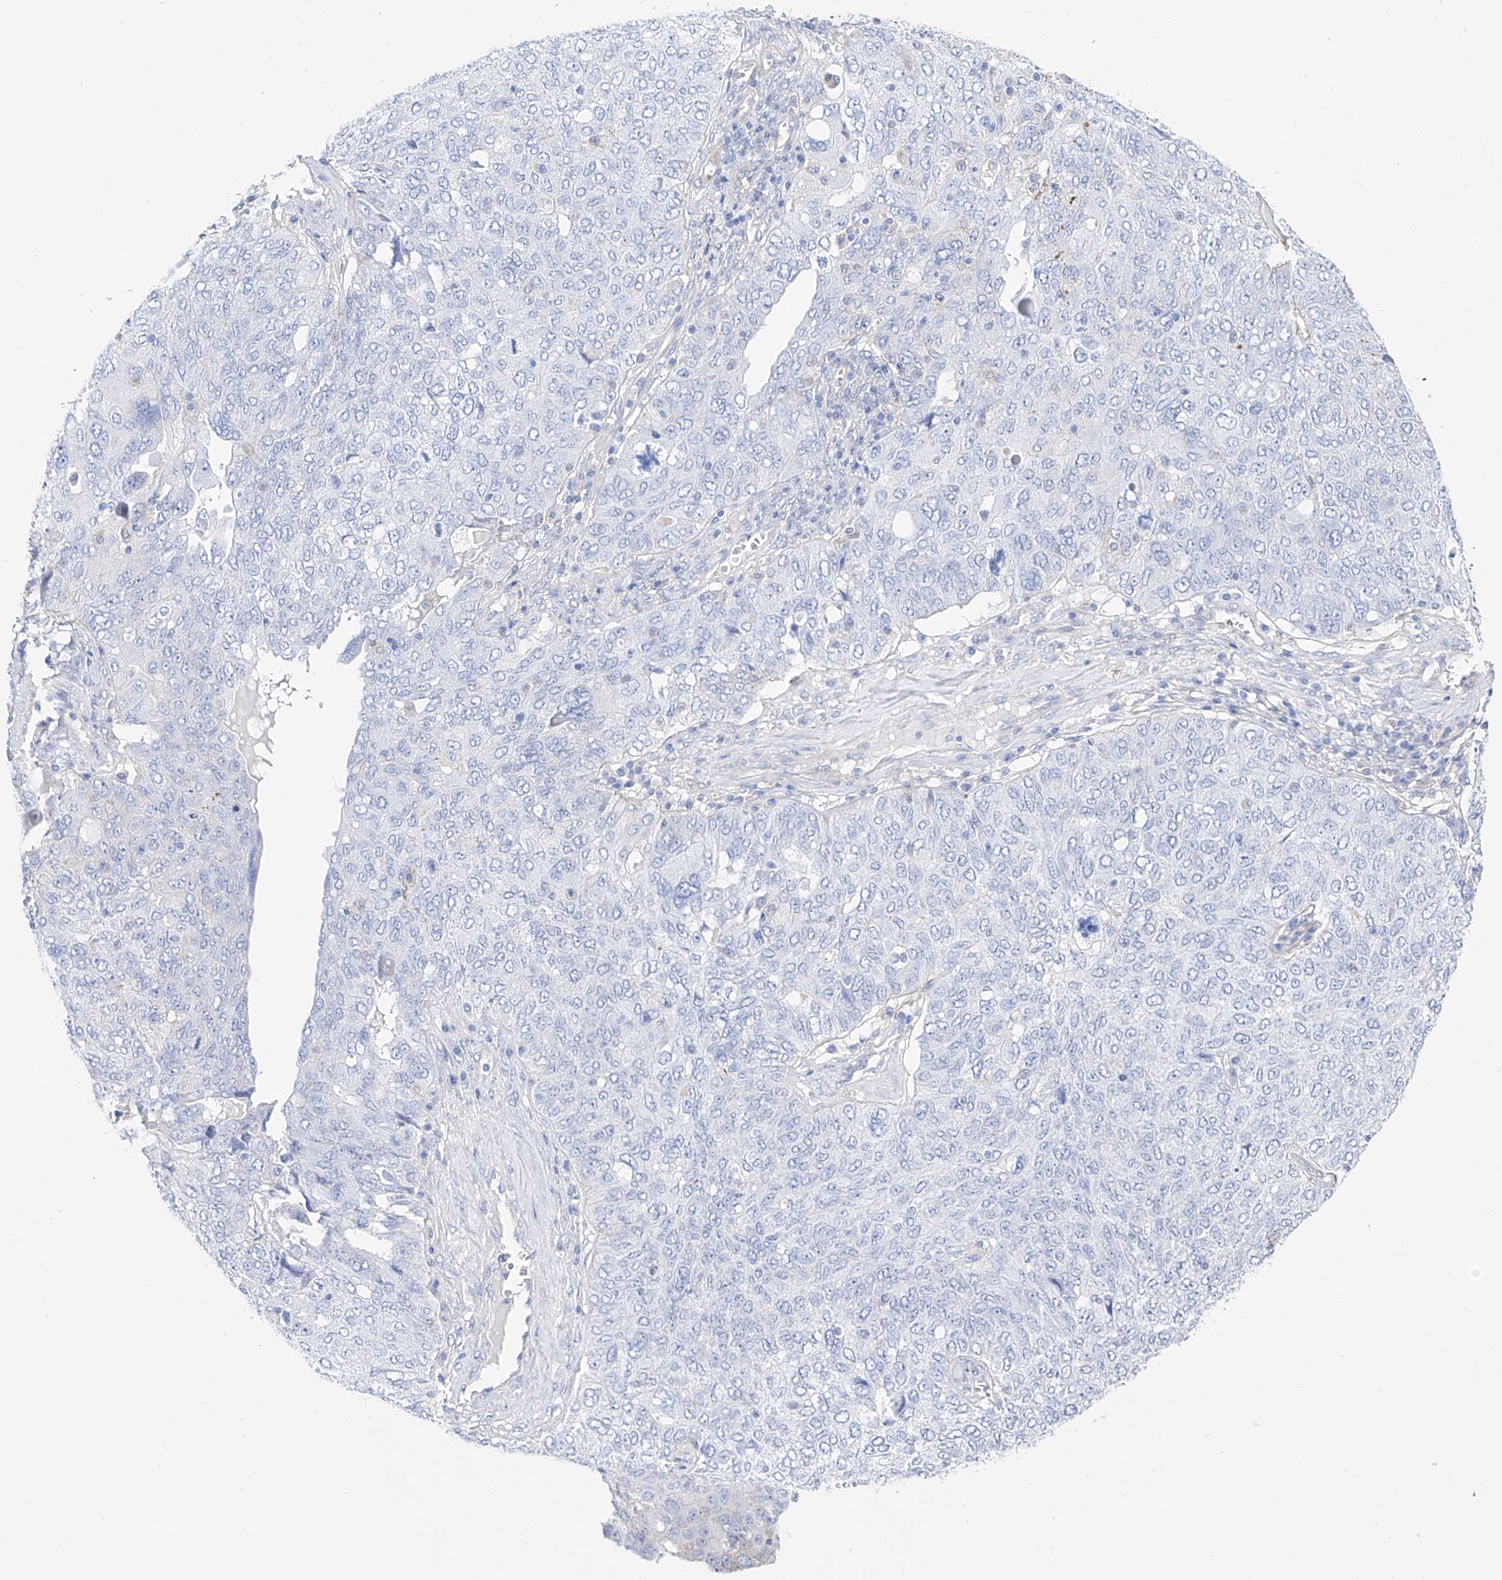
{"staining": {"intensity": "negative", "quantity": "none", "location": "none"}, "tissue": "ovarian cancer", "cell_type": "Tumor cells", "image_type": "cancer", "snomed": [{"axis": "morphology", "description": "Carcinoma, endometroid"}, {"axis": "topography", "description": "Ovary"}], "caption": "Tumor cells show no significant expression in endometroid carcinoma (ovarian). (IHC, brightfield microscopy, high magnification).", "gene": "ZNF653", "patient": {"sex": "female", "age": 62}}